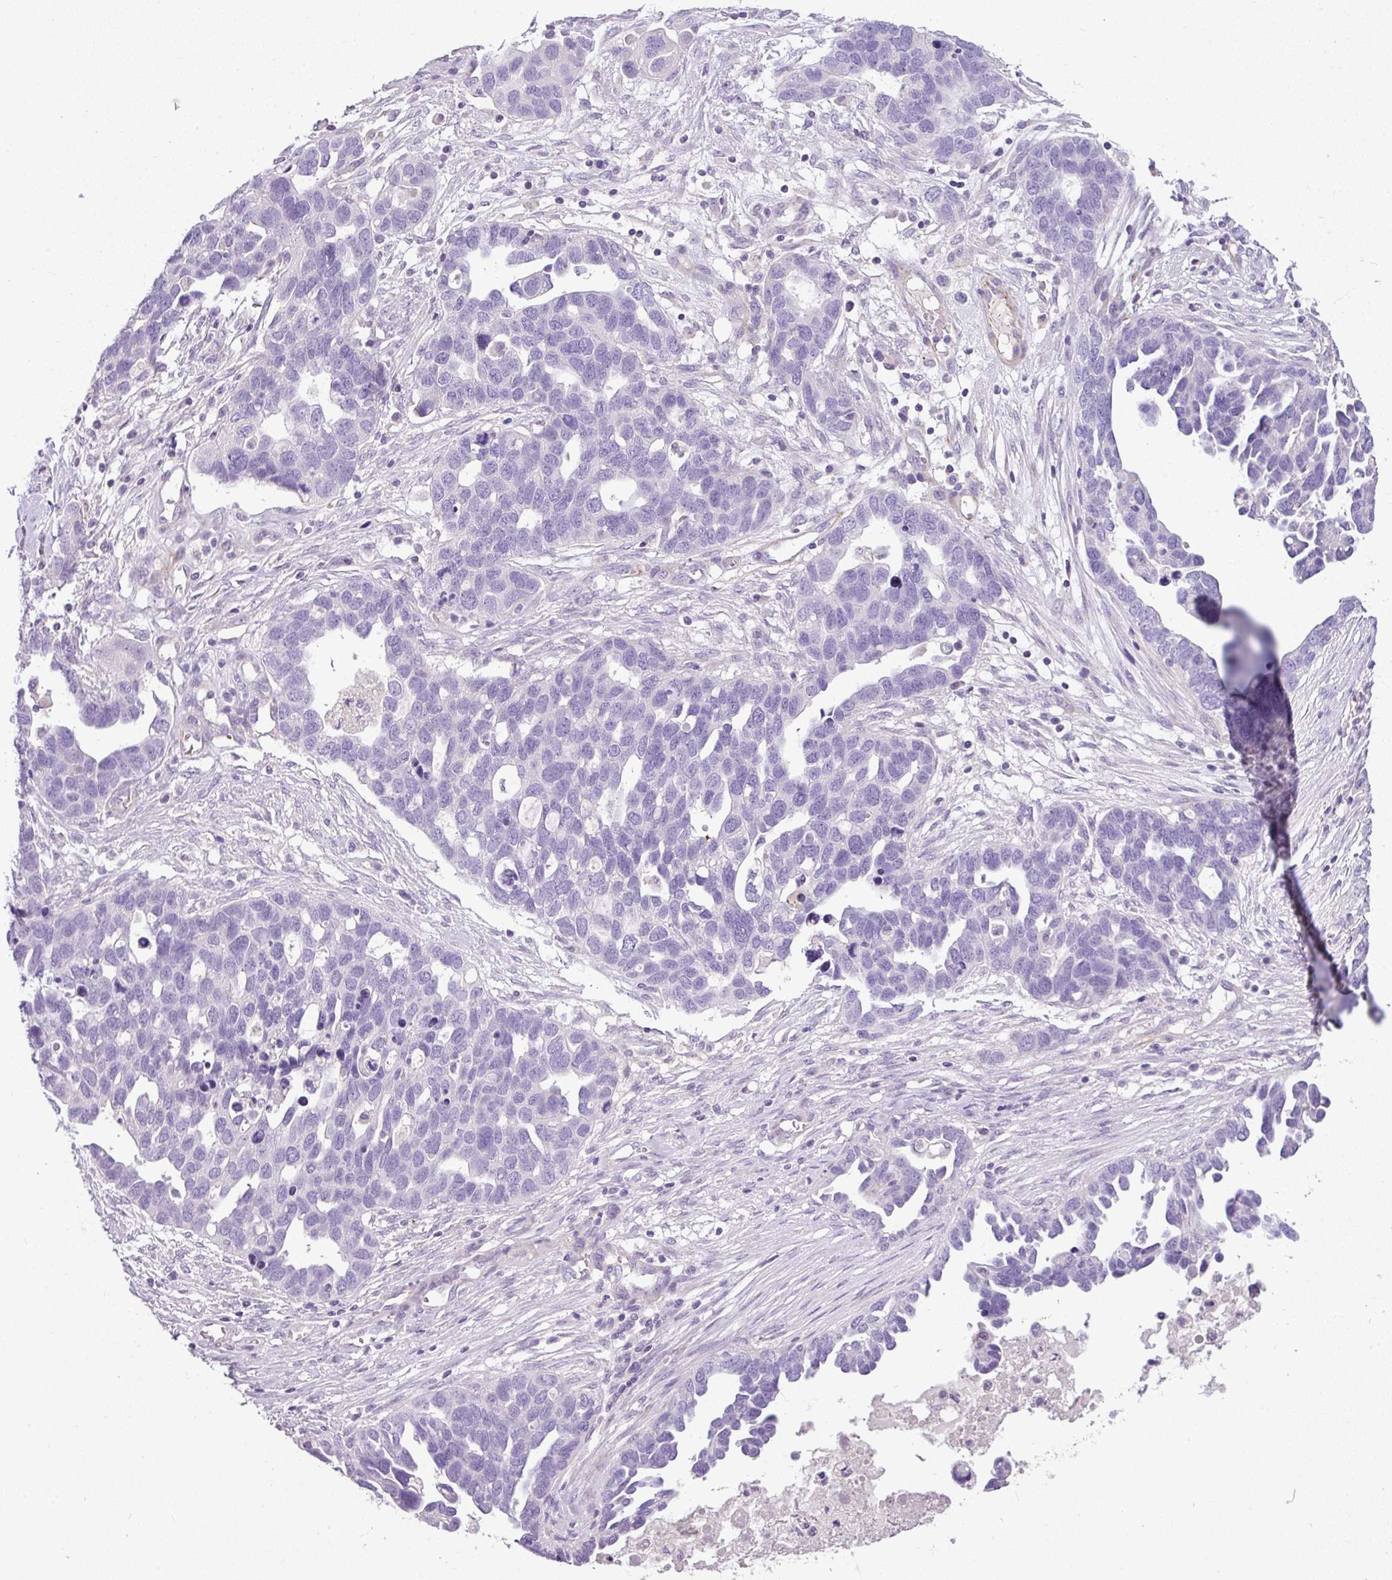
{"staining": {"intensity": "negative", "quantity": "none", "location": "none"}, "tissue": "ovarian cancer", "cell_type": "Tumor cells", "image_type": "cancer", "snomed": [{"axis": "morphology", "description": "Cystadenocarcinoma, serous, NOS"}, {"axis": "topography", "description": "Ovary"}], "caption": "Protein analysis of ovarian cancer (serous cystadenocarcinoma) exhibits no significant expression in tumor cells.", "gene": "ENSG00000273748", "patient": {"sex": "female", "age": 54}}